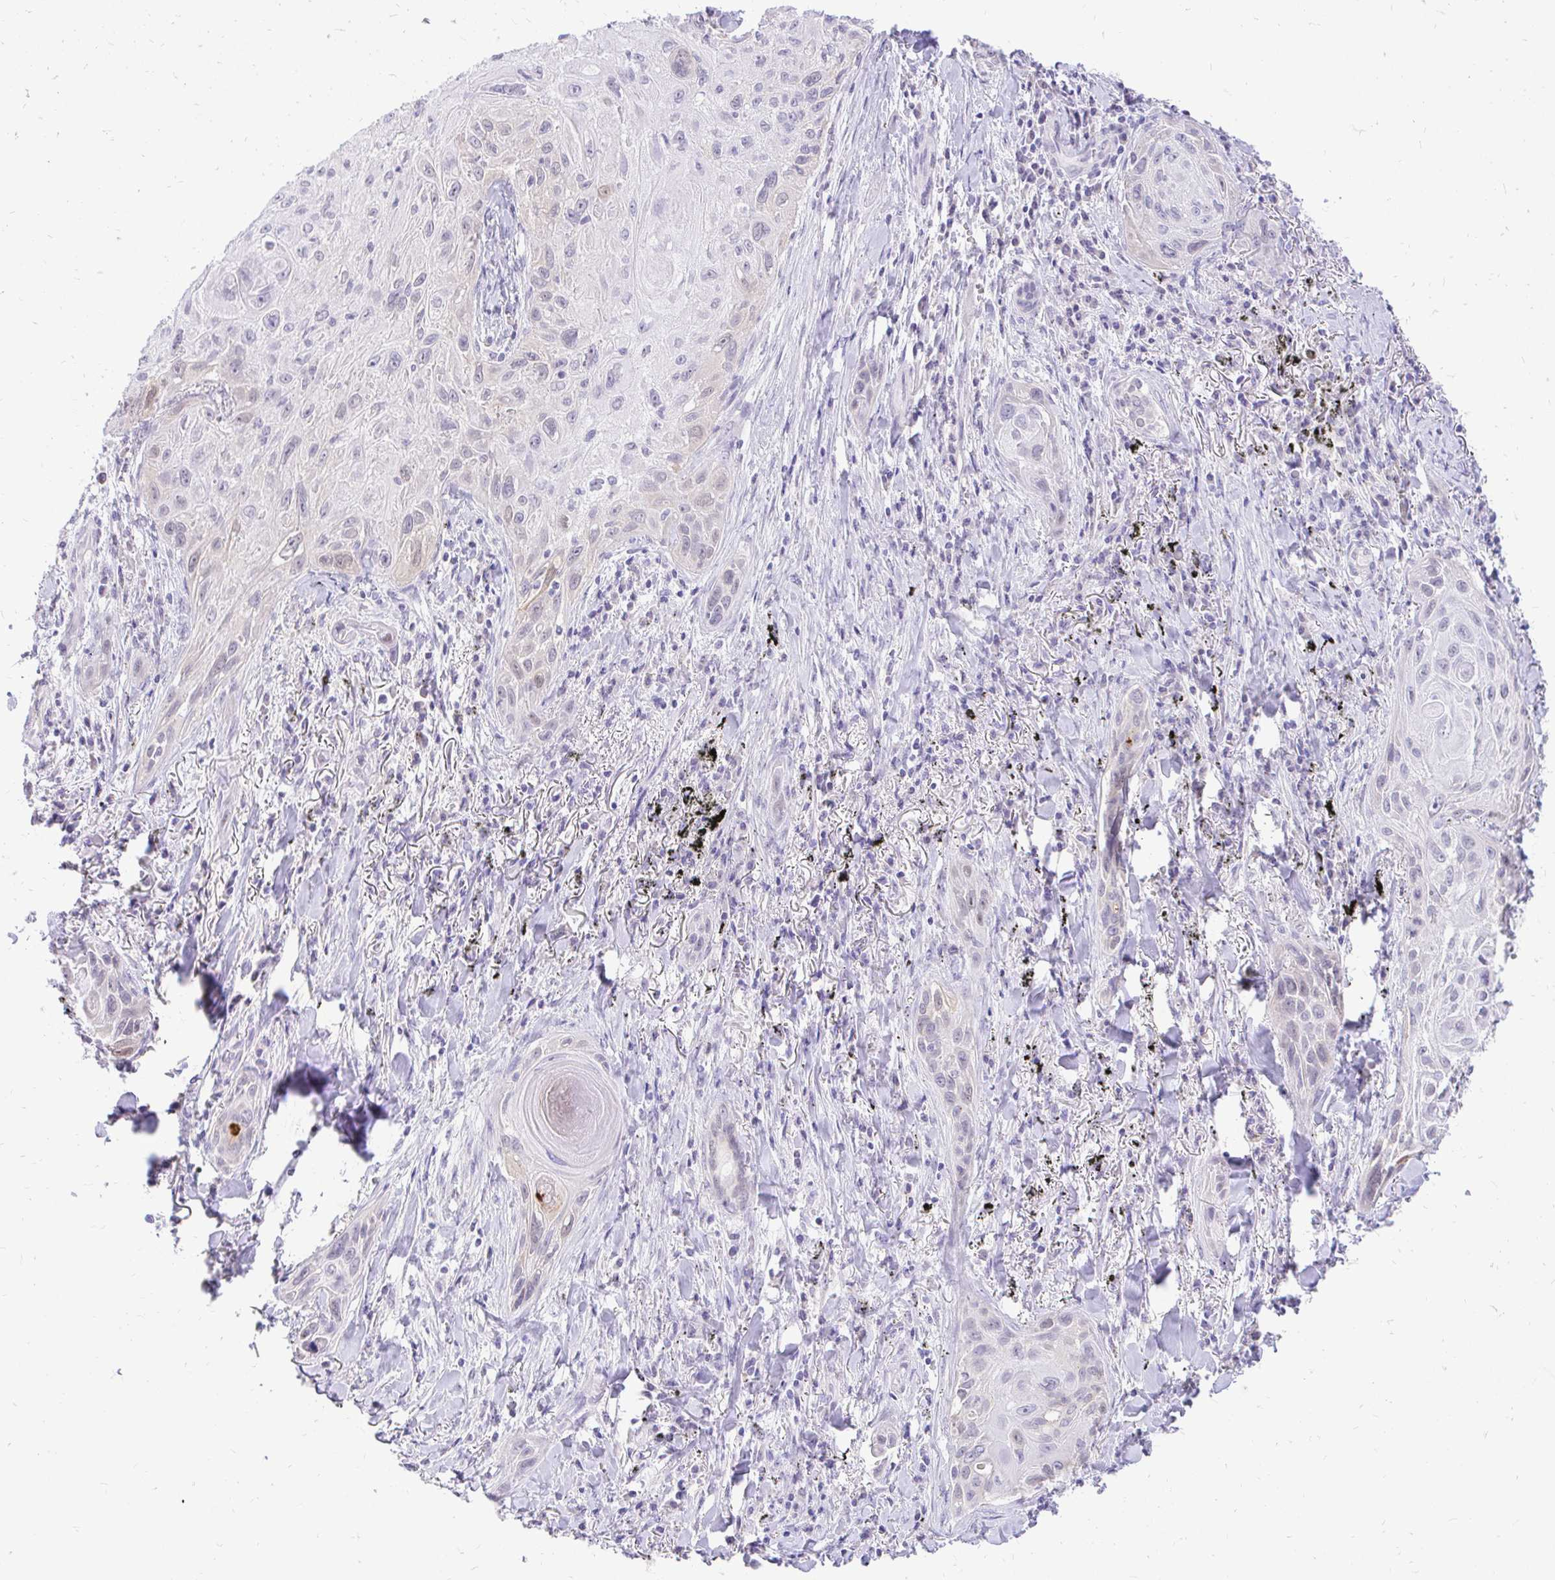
{"staining": {"intensity": "weak", "quantity": "<25%", "location": "cytoplasmic/membranous"}, "tissue": "lung cancer", "cell_type": "Tumor cells", "image_type": "cancer", "snomed": [{"axis": "morphology", "description": "Squamous cell carcinoma, NOS"}, {"axis": "topography", "description": "Lung"}], "caption": "A high-resolution photomicrograph shows IHC staining of lung squamous cell carcinoma, which shows no significant positivity in tumor cells.", "gene": "FATE1", "patient": {"sex": "male", "age": 79}}